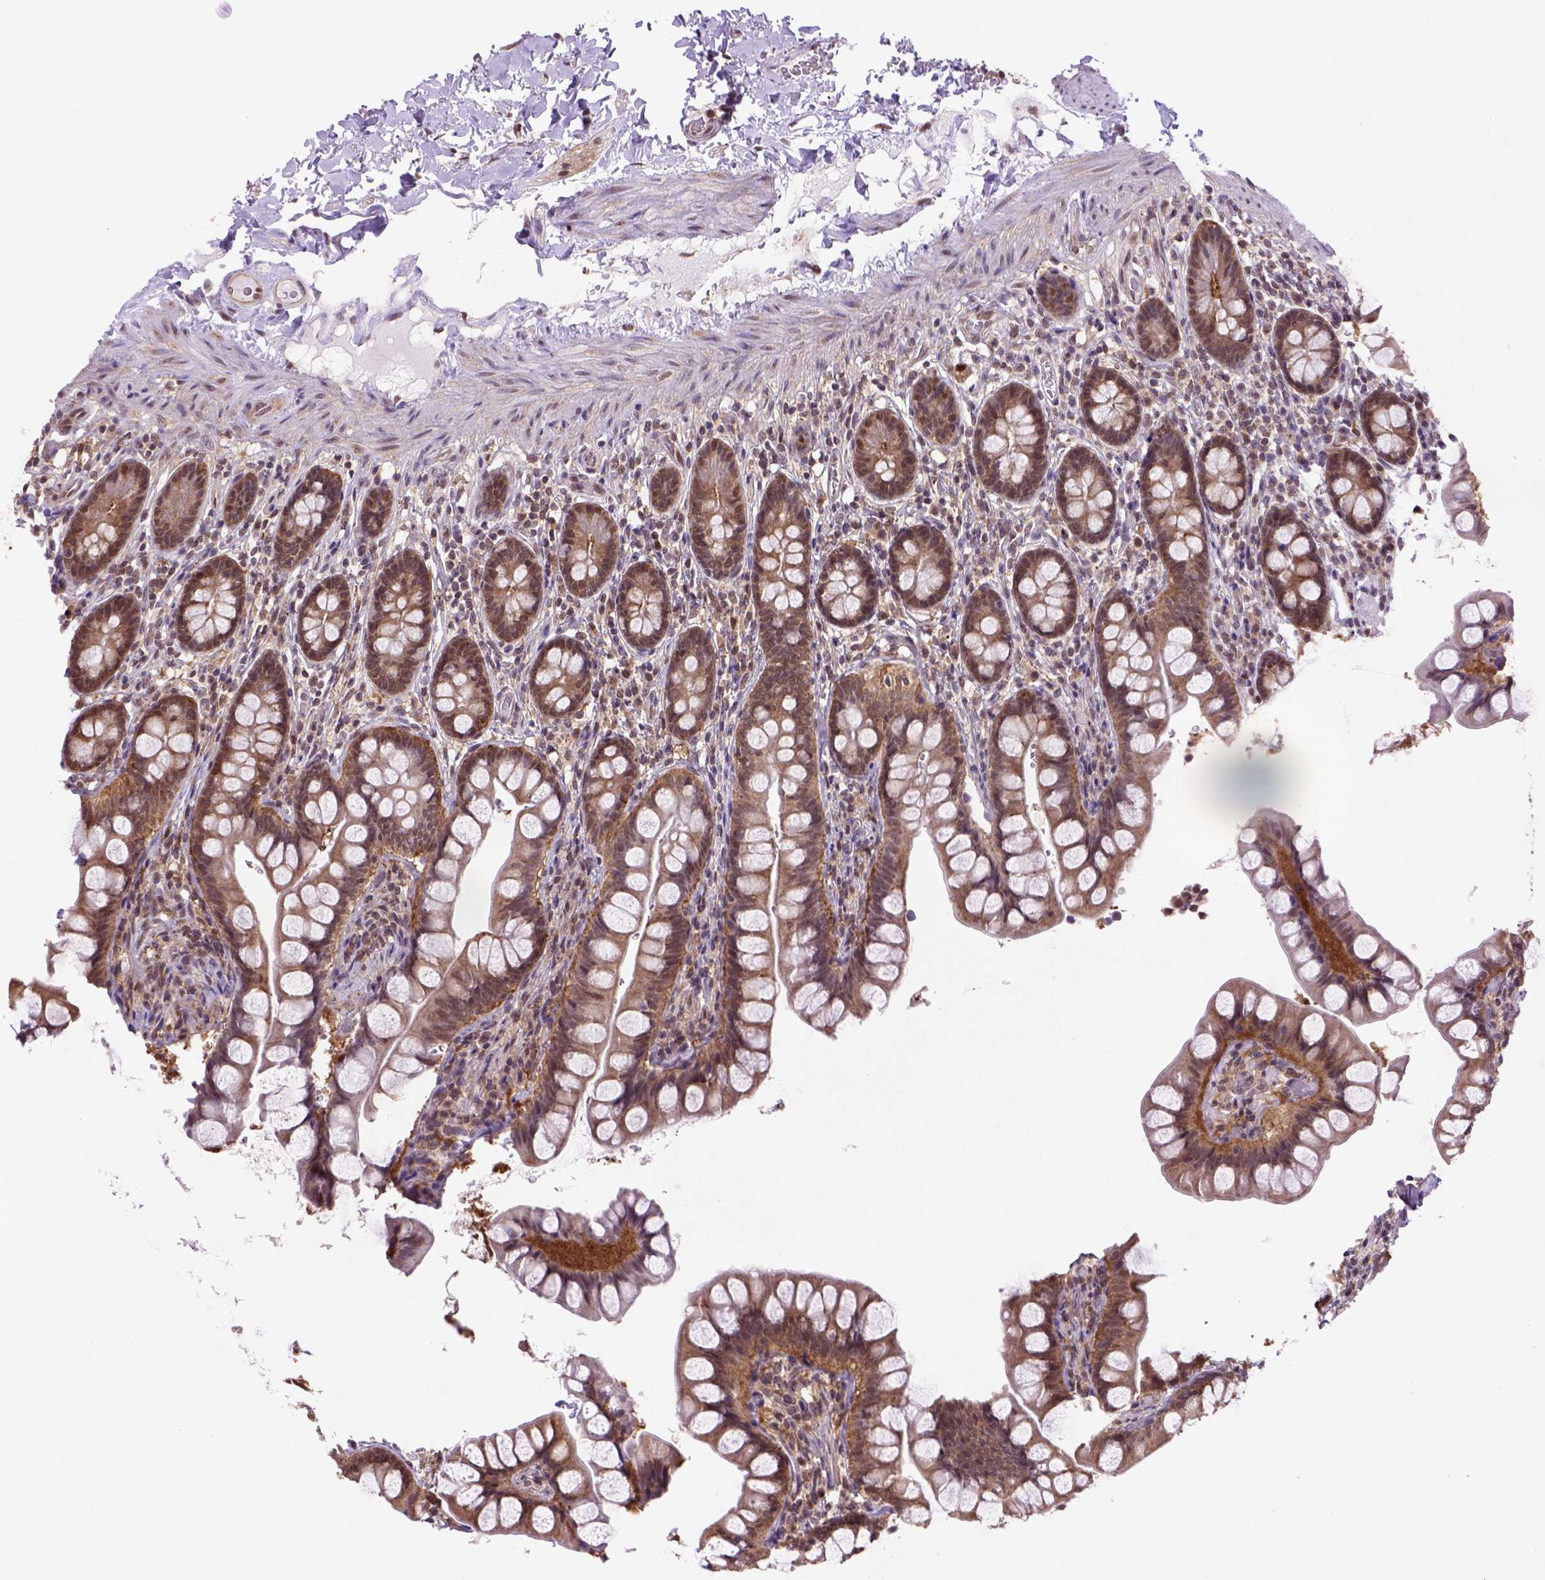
{"staining": {"intensity": "moderate", "quantity": "25%-75%", "location": "cytoplasmic/membranous,nuclear"}, "tissue": "small intestine", "cell_type": "Glandular cells", "image_type": "normal", "snomed": [{"axis": "morphology", "description": "Normal tissue, NOS"}, {"axis": "topography", "description": "Small intestine"}], "caption": "A brown stain shows moderate cytoplasmic/membranous,nuclear expression of a protein in glandular cells of normal small intestine.", "gene": "PSMC2", "patient": {"sex": "male", "age": 70}}